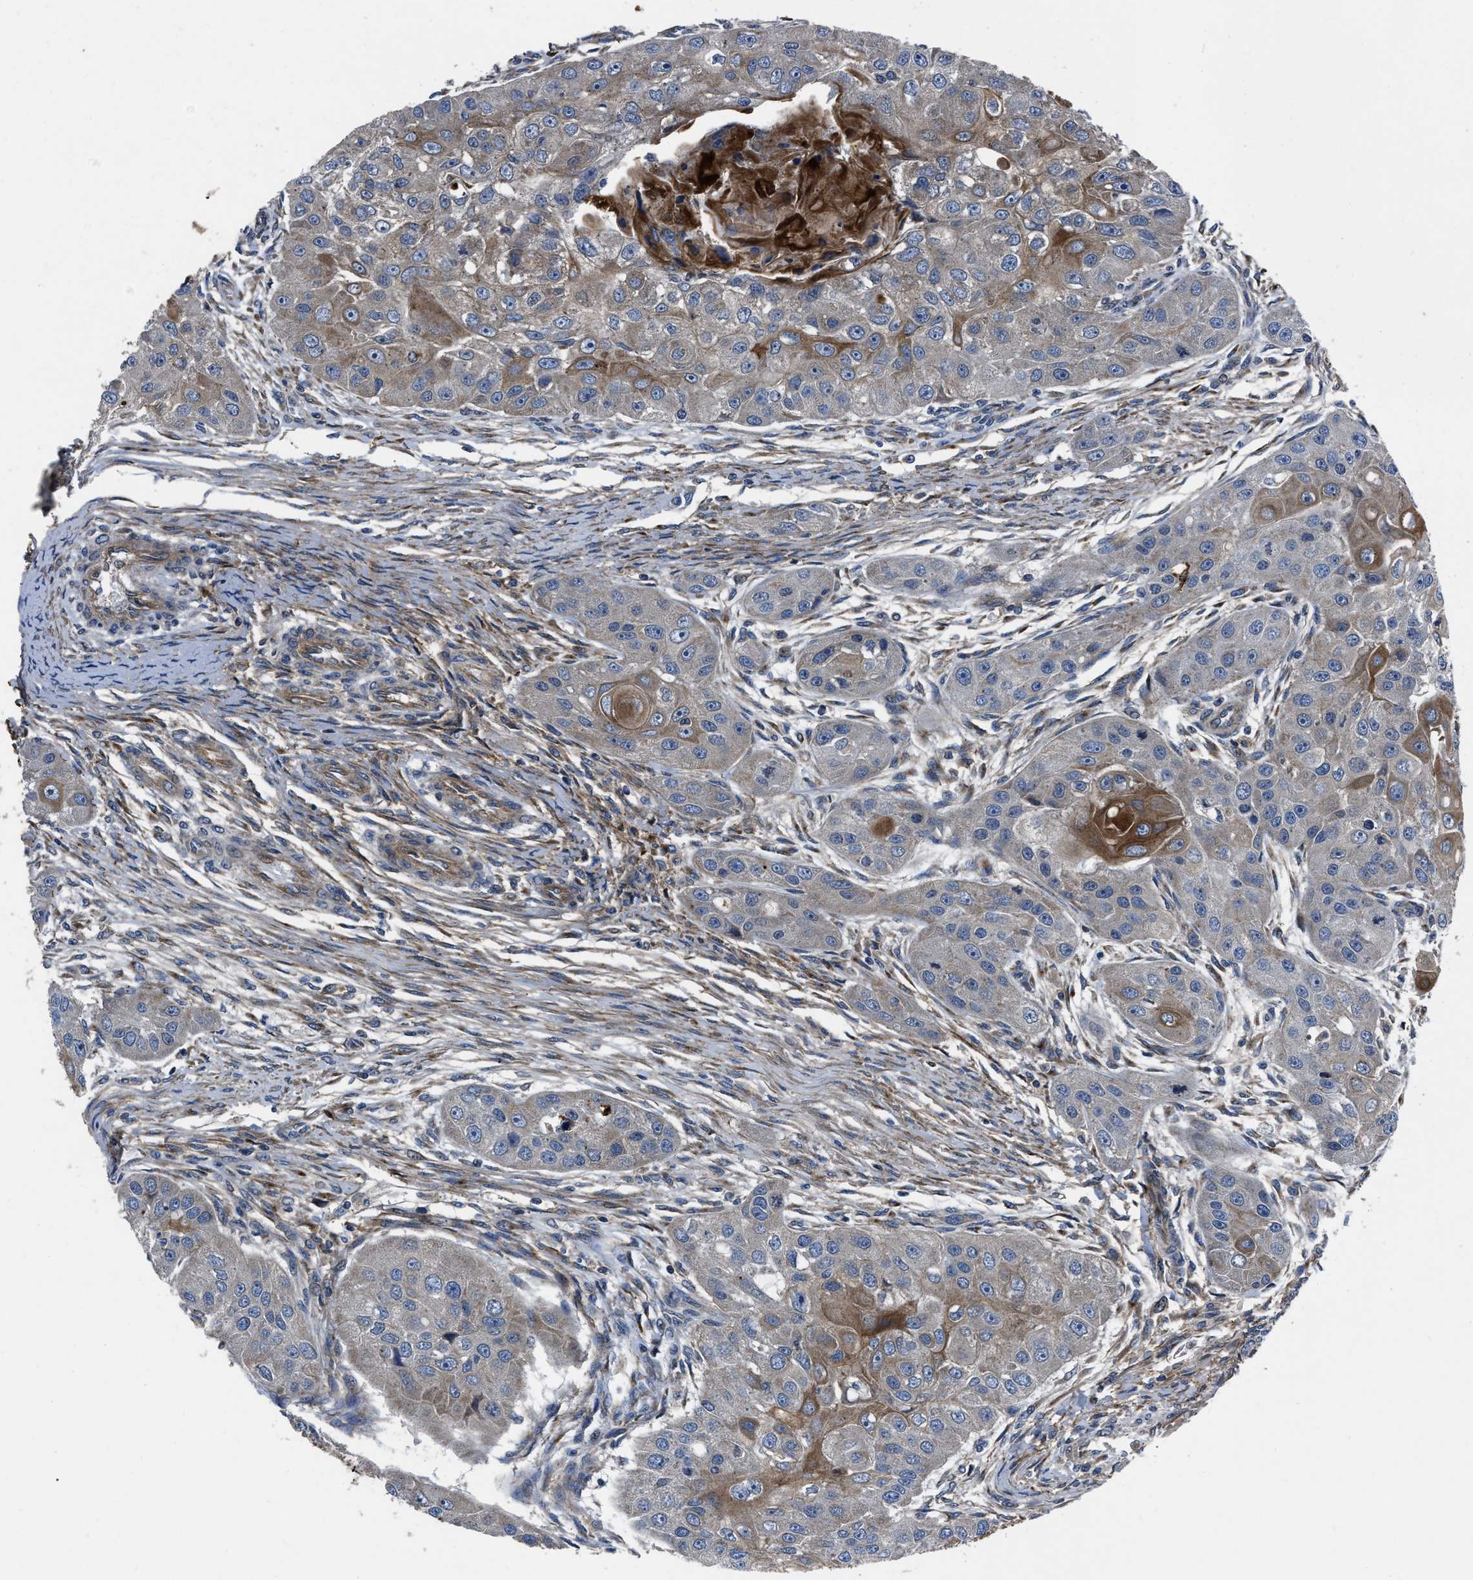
{"staining": {"intensity": "moderate", "quantity": "<25%", "location": "cytoplasmic/membranous"}, "tissue": "head and neck cancer", "cell_type": "Tumor cells", "image_type": "cancer", "snomed": [{"axis": "morphology", "description": "Normal tissue, NOS"}, {"axis": "morphology", "description": "Squamous cell carcinoma, NOS"}, {"axis": "topography", "description": "Skeletal muscle"}, {"axis": "topography", "description": "Head-Neck"}], "caption": "Immunohistochemistry (IHC) of human head and neck cancer exhibits low levels of moderate cytoplasmic/membranous positivity in about <25% of tumor cells.", "gene": "ERC1", "patient": {"sex": "male", "age": 51}}